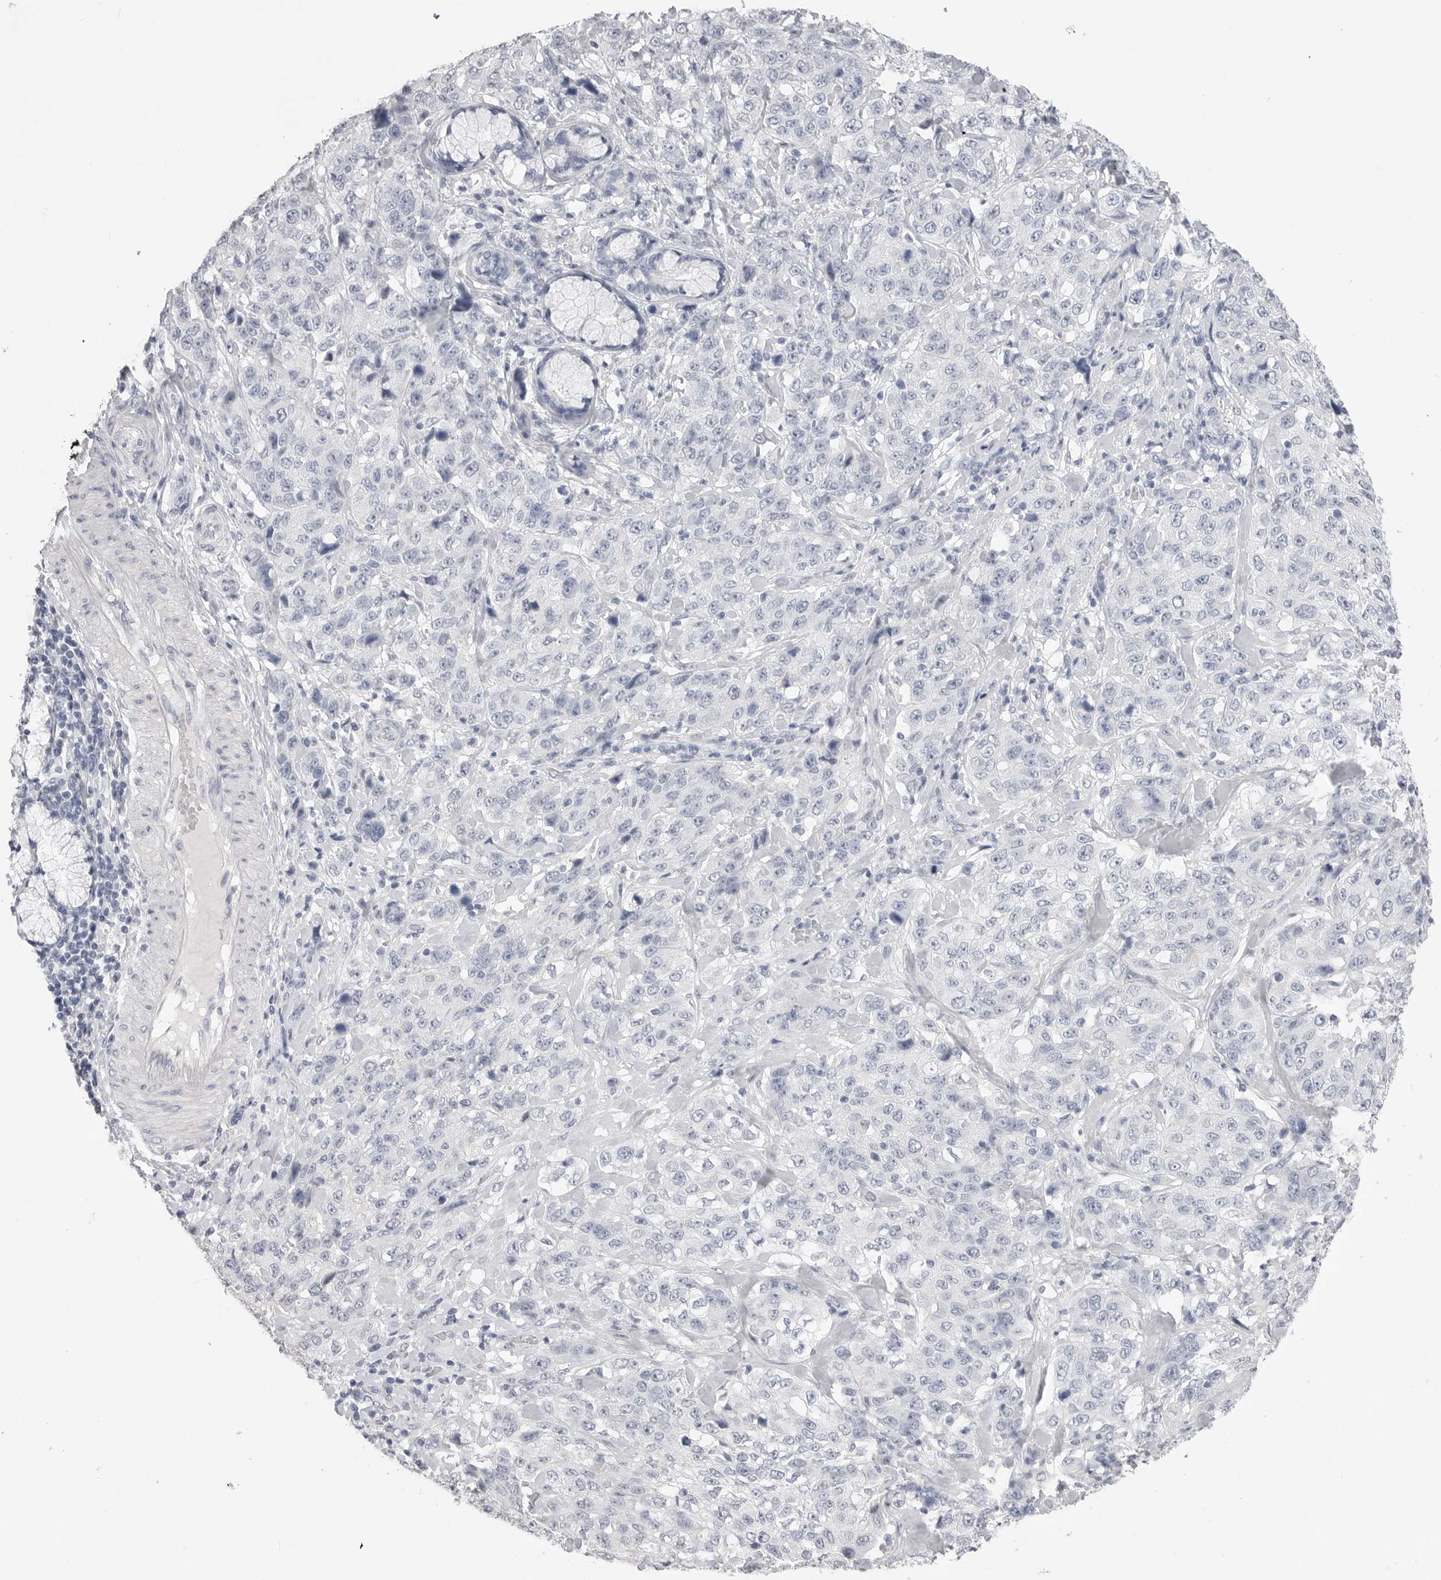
{"staining": {"intensity": "negative", "quantity": "none", "location": "none"}, "tissue": "stomach cancer", "cell_type": "Tumor cells", "image_type": "cancer", "snomed": [{"axis": "morphology", "description": "Adenocarcinoma, NOS"}, {"axis": "topography", "description": "Stomach"}], "caption": "IHC image of neoplastic tissue: stomach cancer (adenocarcinoma) stained with DAB (3,3'-diaminobenzidine) reveals no significant protein positivity in tumor cells.", "gene": "CPB1", "patient": {"sex": "male", "age": 48}}